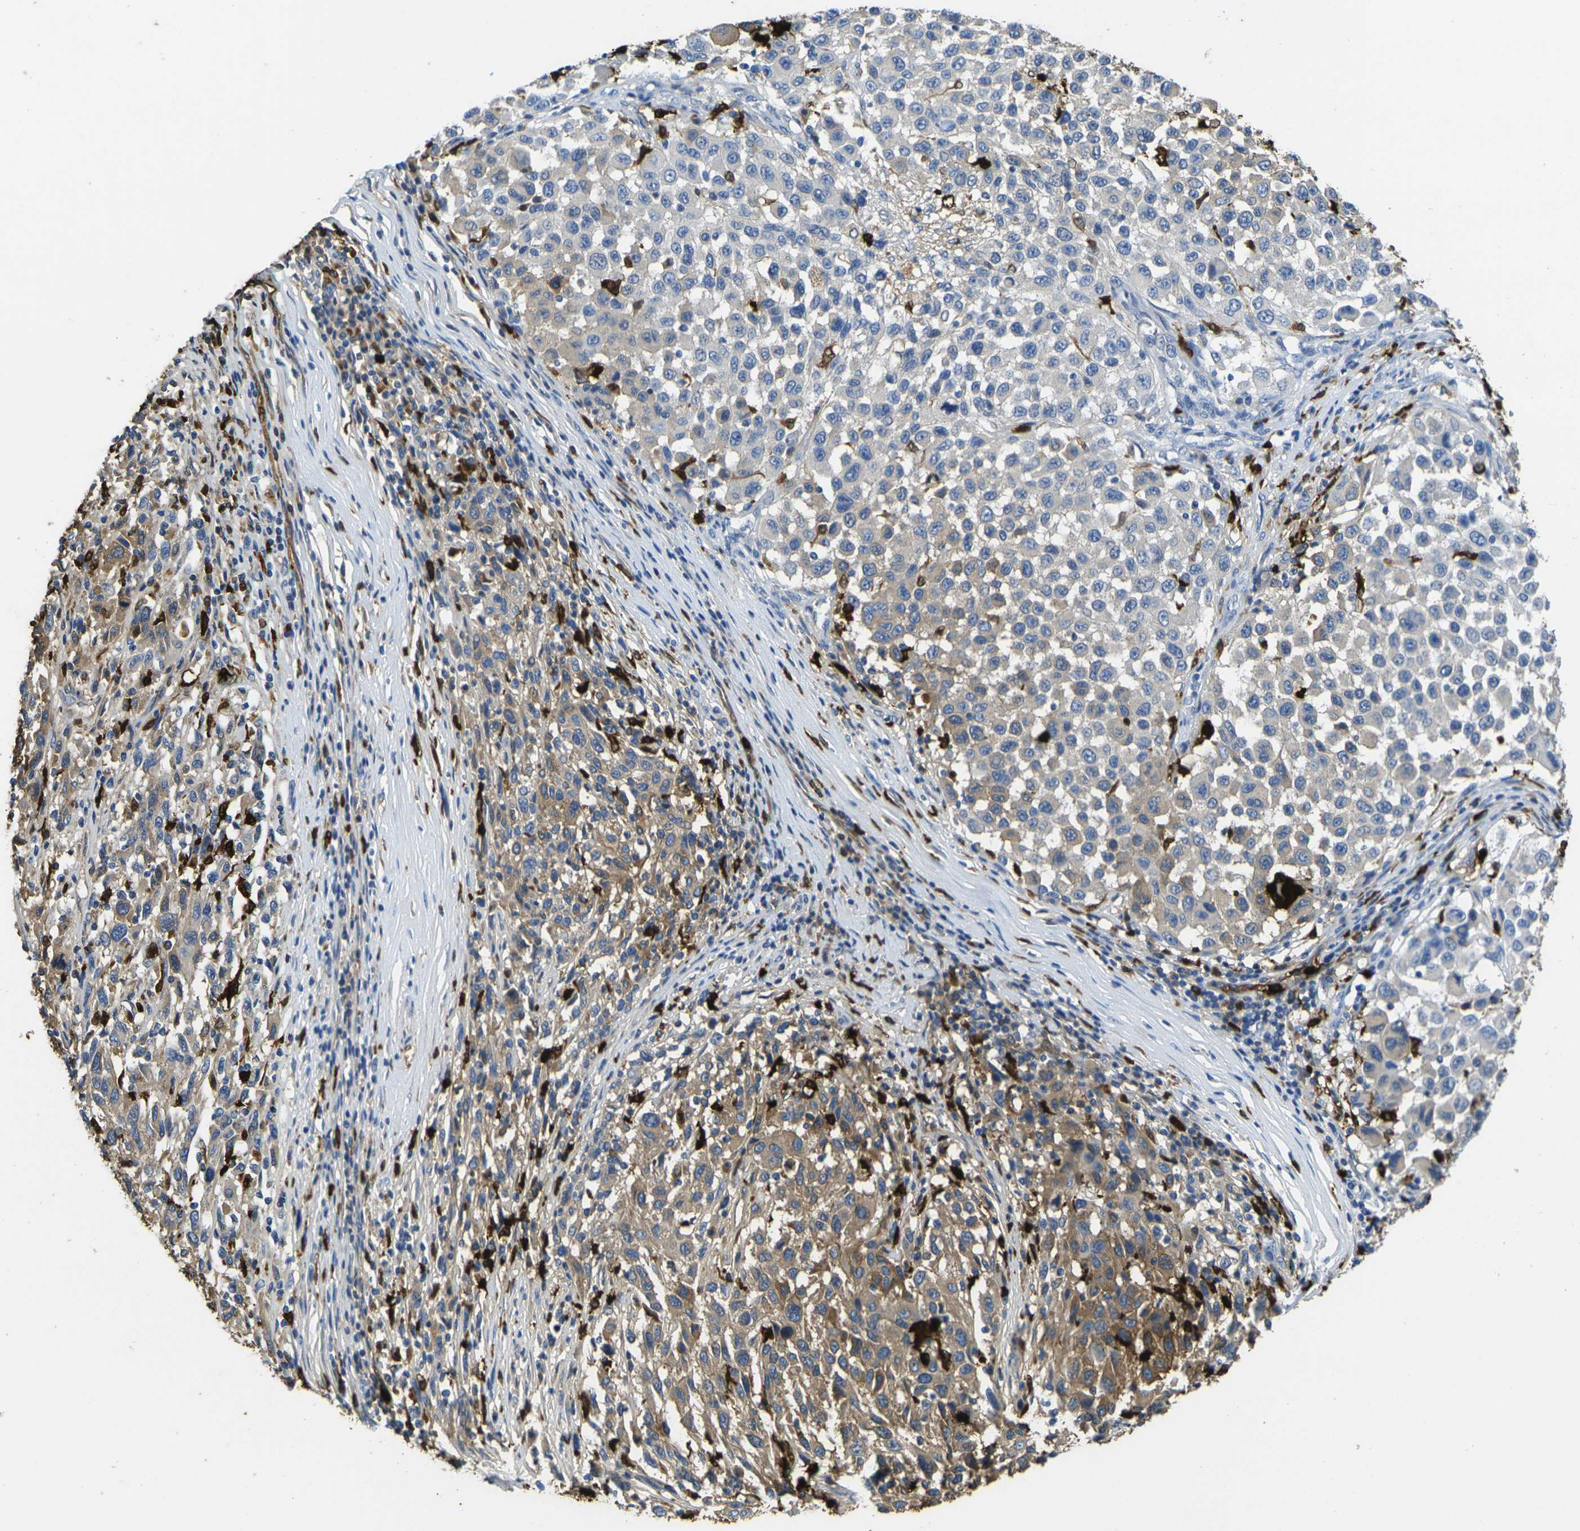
{"staining": {"intensity": "moderate", "quantity": "25%-75%", "location": "cytoplasmic/membranous"}, "tissue": "melanoma", "cell_type": "Tumor cells", "image_type": "cancer", "snomed": [{"axis": "morphology", "description": "Malignant melanoma, Metastatic site"}, {"axis": "topography", "description": "Lymph node"}], "caption": "Protein expression analysis of human melanoma reveals moderate cytoplasmic/membranous expression in about 25%-75% of tumor cells.", "gene": "S100A9", "patient": {"sex": "male", "age": 61}}